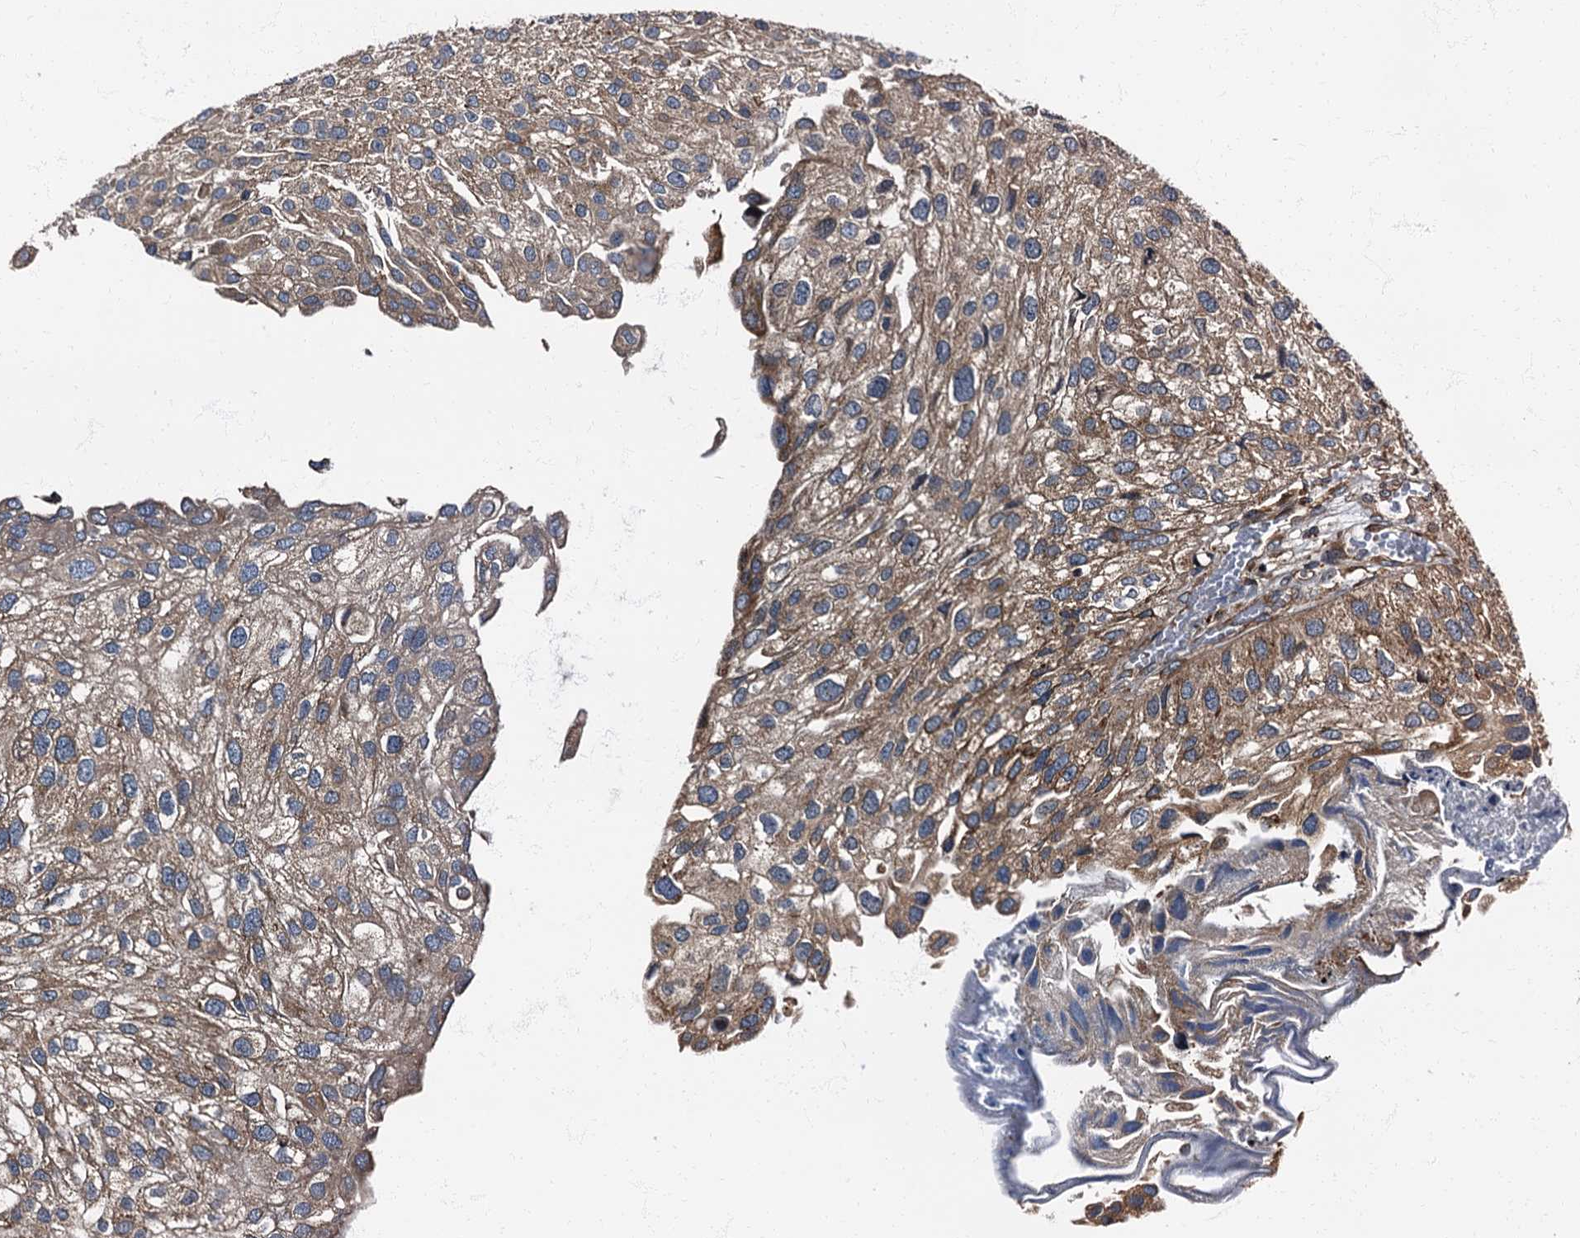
{"staining": {"intensity": "moderate", "quantity": "25%-75%", "location": "cytoplasmic/membranous"}, "tissue": "urothelial cancer", "cell_type": "Tumor cells", "image_type": "cancer", "snomed": [{"axis": "morphology", "description": "Urothelial carcinoma, Low grade"}, {"axis": "topography", "description": "Urinary bladder"}], "caption": "Brown immunohistochemical staining in human urothelial carcinoma (low-grade) exhibits moderate cytoplasmic/membranous staining in approximately 25%-75% of tumor cells.", "gene": "ATP2C1", "patient": {"sex": "female", "age": 89}}